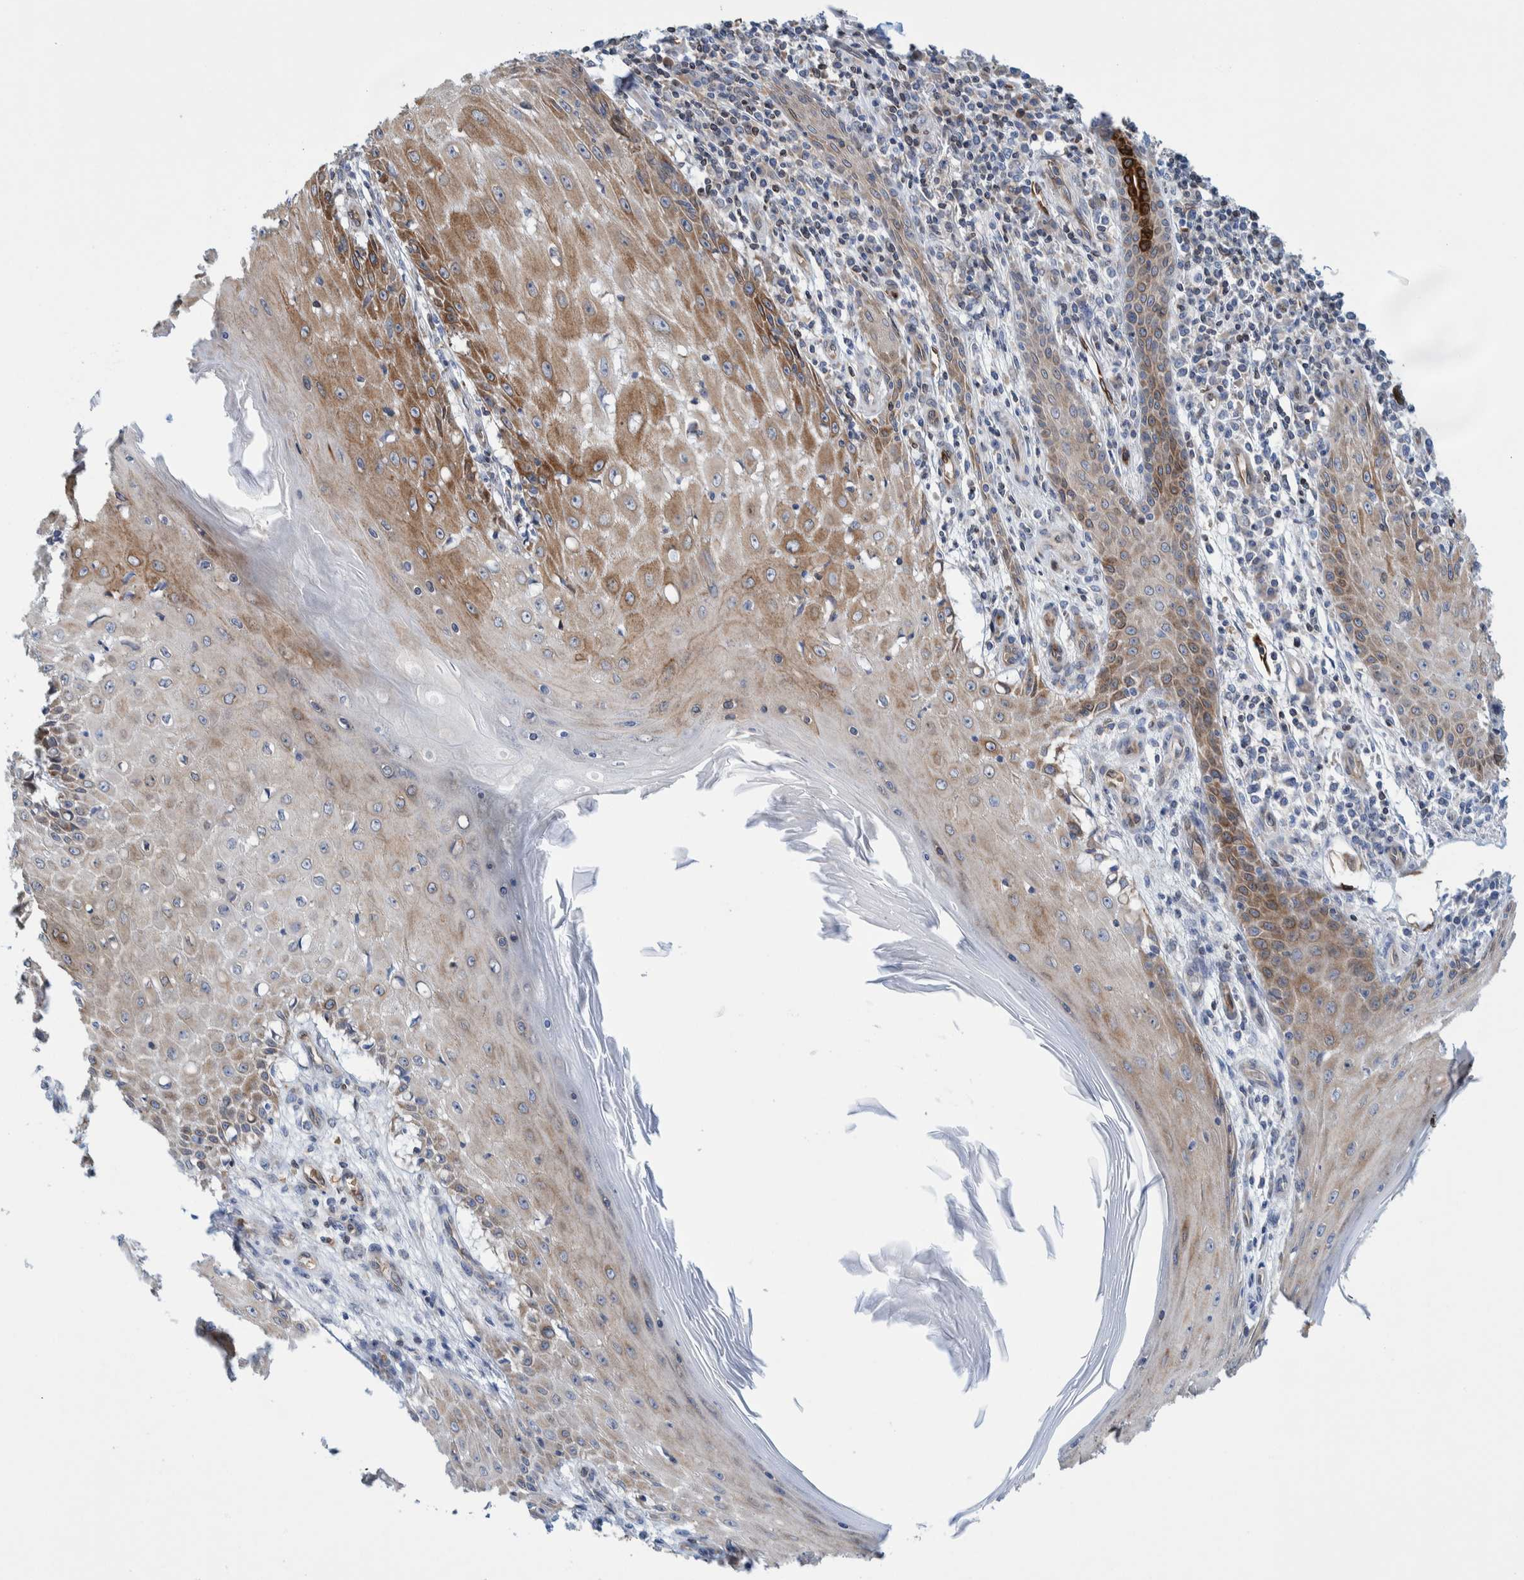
{"staining": {"intensity": "moderate", "quantity": ">75%", "location": "cytoplasmic/membranous"}, "tissue": "skin cancer", "cell_type": "Tumor cells", "image_type": "cancer", "snomed": [{"axis": "morphology", "description": "Squamous cell carcinoma, NOS"}, {"axis": "topography", "description": "Skin"}], "caption": "DAB (3,3'-diaminobenzidine) immunohistochemical staining of skin cancer (squamous cell carcinoma) displays moderate cytoplasmic/membranous protein expression in about >75% of tumor cells.", "gene": "THEM6", "patient": {"sex": "female", "age": 73}}